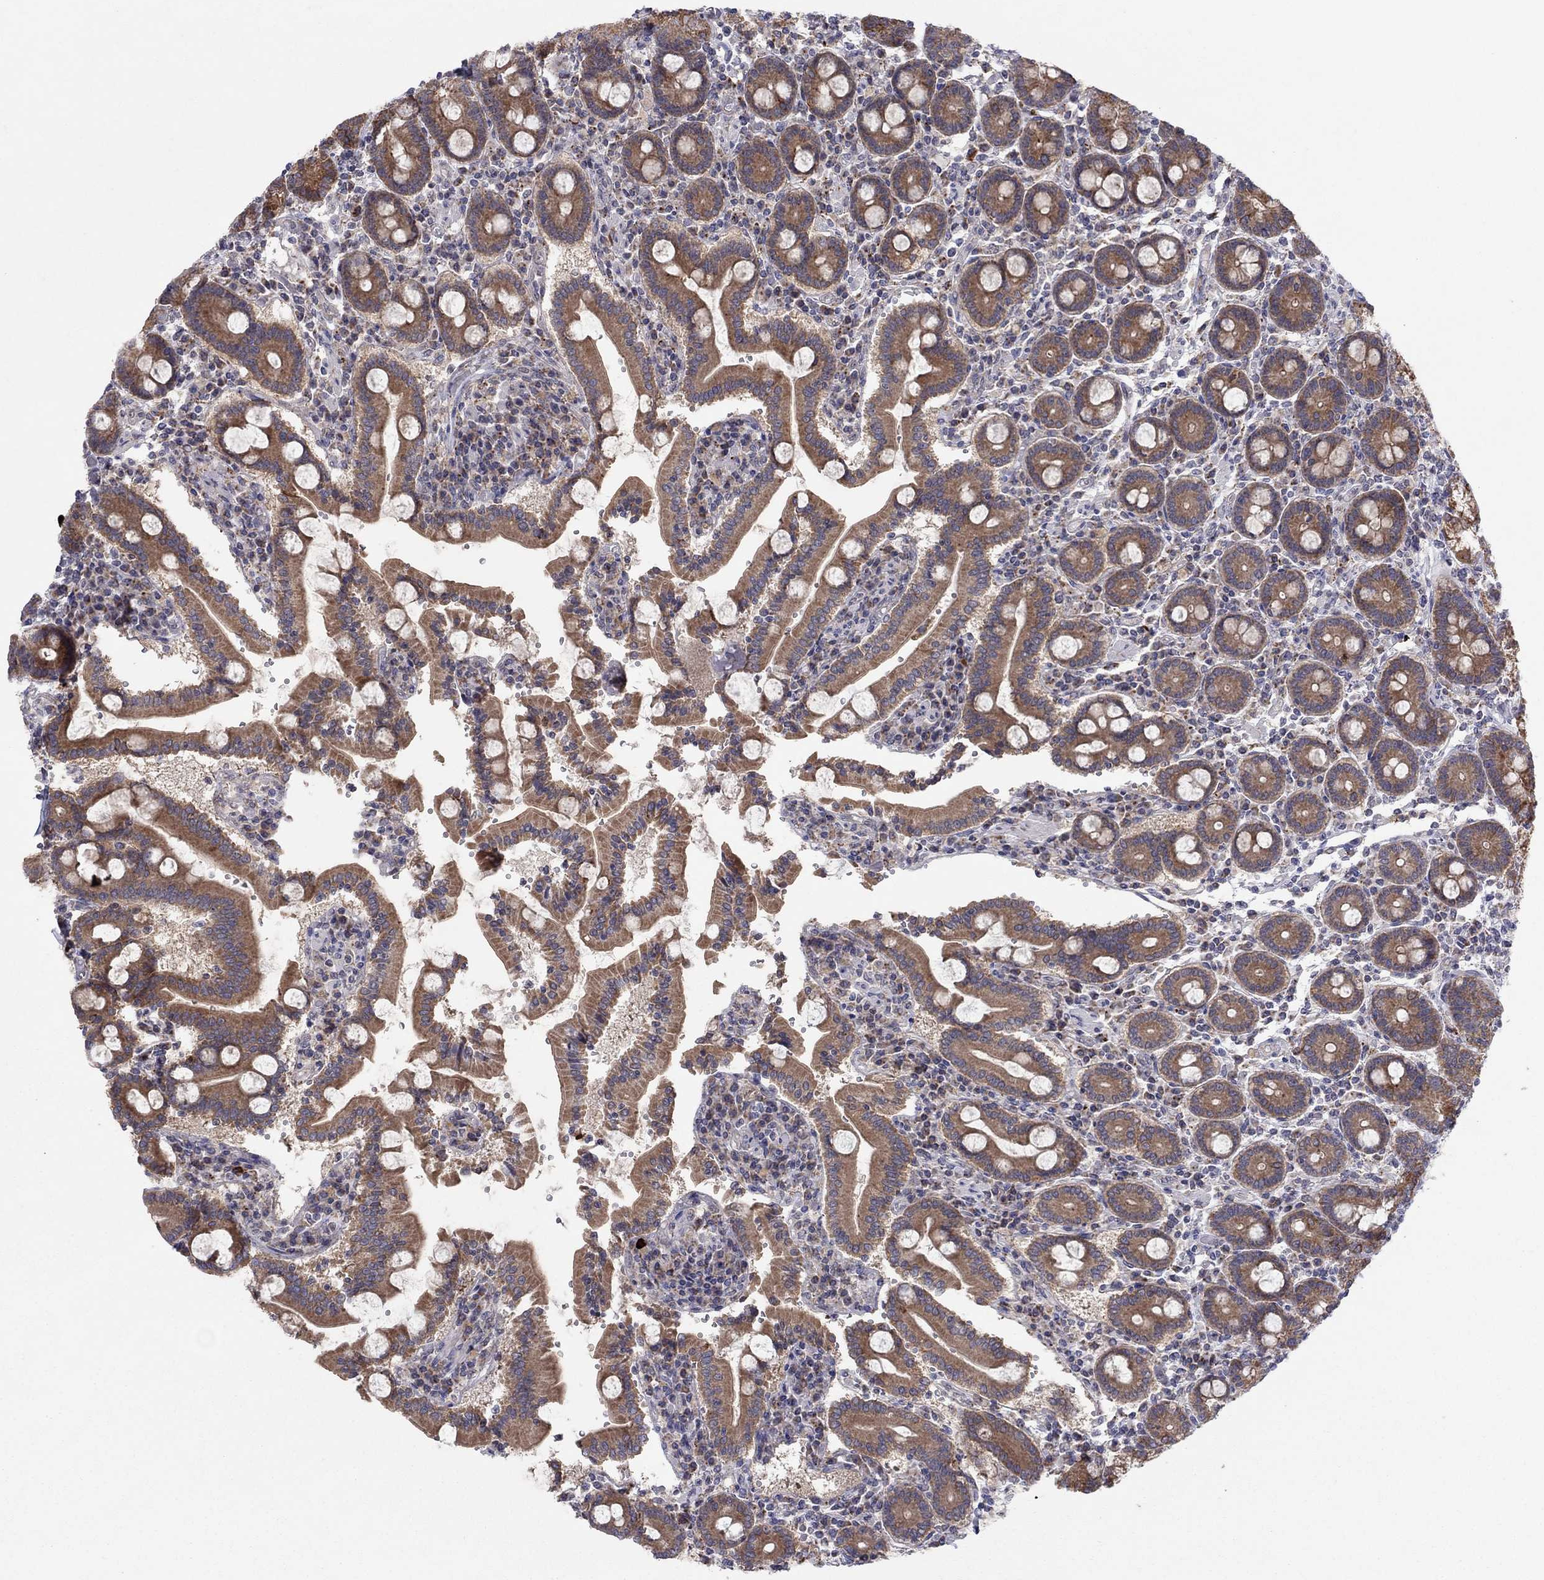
{"staining": {"intensity": "moderate", "quantity": ">75%", "location": "cytoplasmic/membranous"}, "tissue": "duodenum", "cell_type": "Glandular cells", "image_type": "normal", "snomed": [{"axis": "morphology", "description": "Normal tissue, NOS"}, {"axis": "topography", "description": "Duodenum"}], "caption": "A brown stain highlights moderate cytoplasmic/membranous staining of a protein in glandular cells of benign duodenum.", "gene": "CRACDL", "patient": {"sex": "female", "age": 62}}